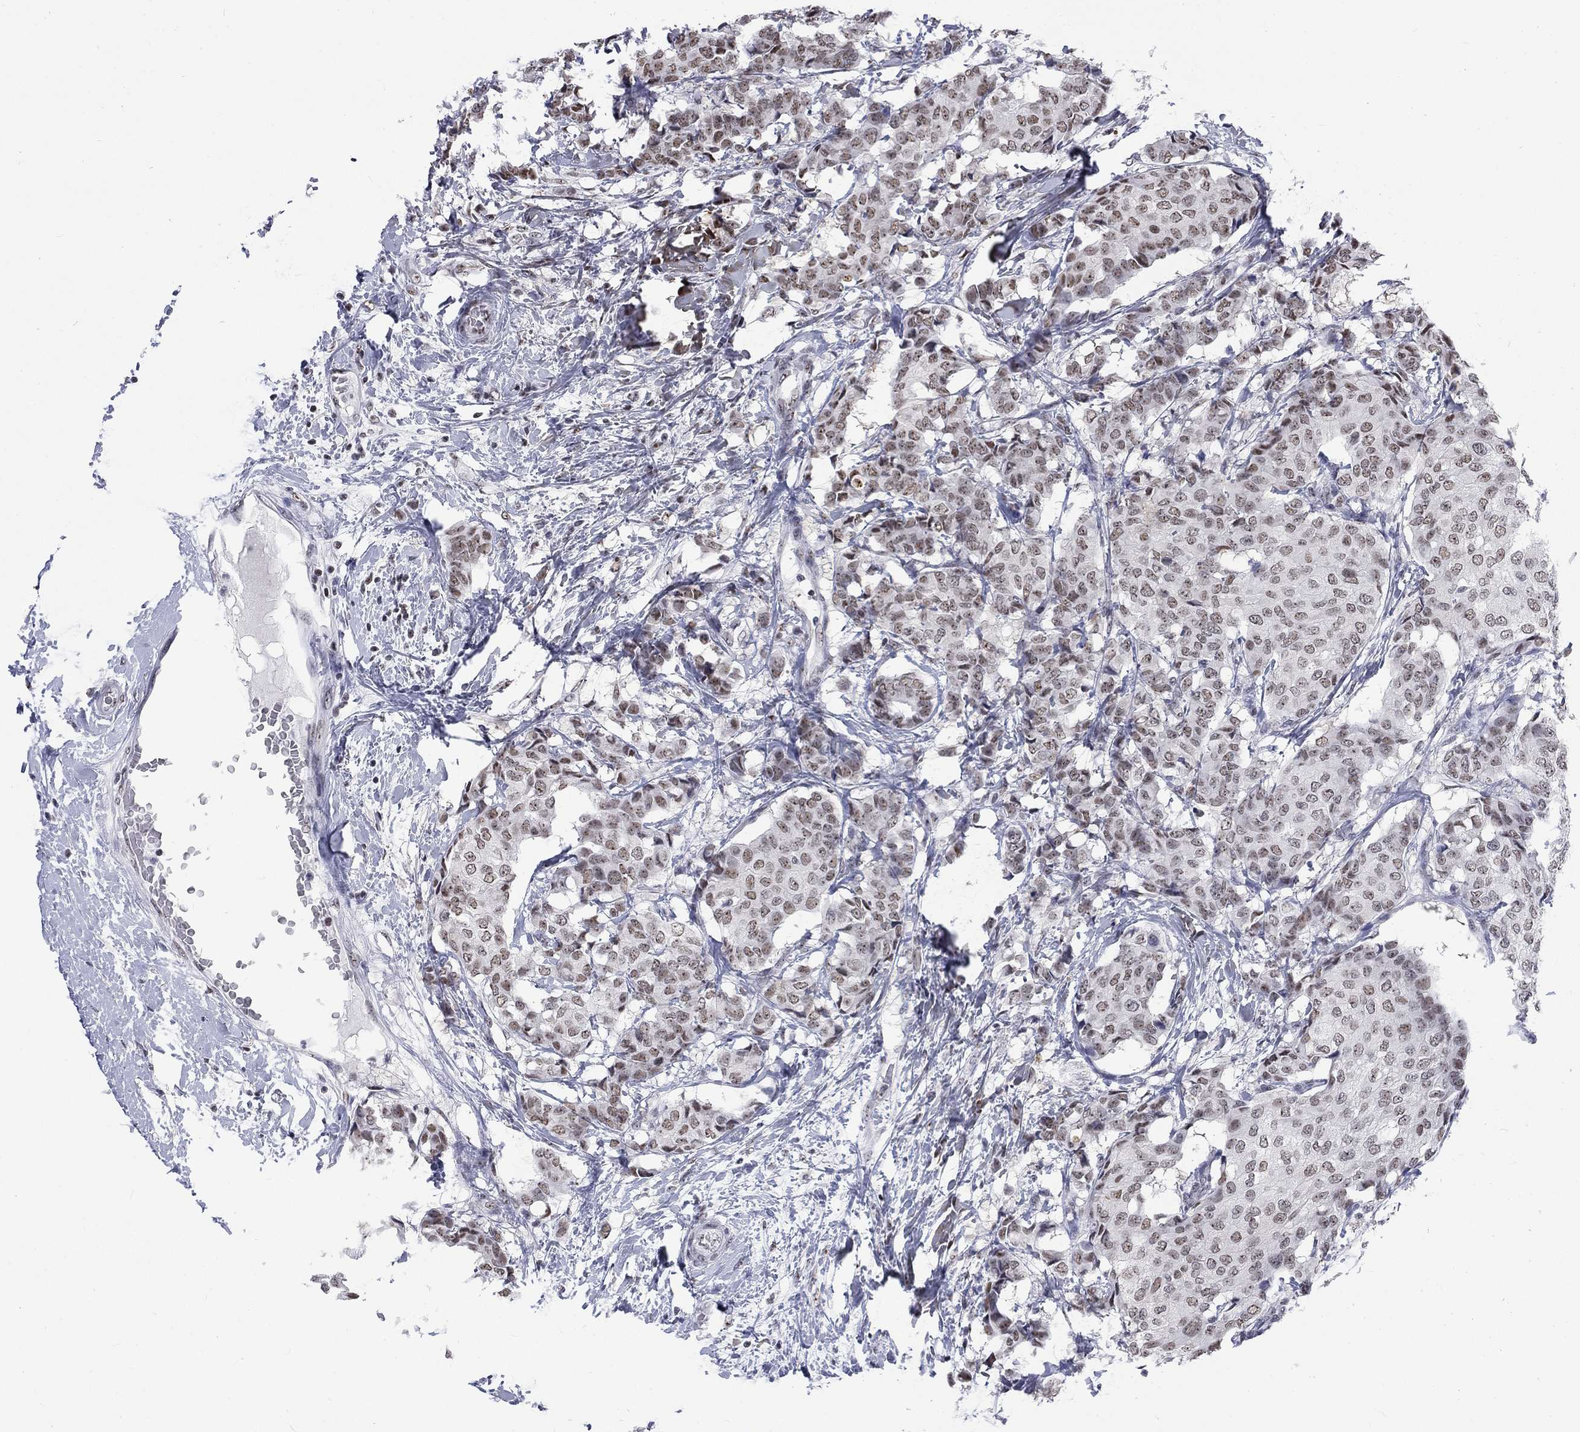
{"staining": {"intensity": "moderate", "quantity": "25%-75%", "location": "nuclear"}, "tissue": "breast cancer", "cell_type": "Tumor cells", "image_type": "cancer", "snomed": [{"axis": "morphology", "description": "Duct carcinoma"}, {"axis": "topography", "description": "Breast"}], "caption": "A medium amount of moderate nuclear positivity is present in about 25%-75% of tumor cells in breast cancer tissue. (DAB (3,3'-diaminobenzidine) IHC with brightfield microscopy, high magnification).", "gene": "CSRNP3", "patient": {"sex": "female", "age": 75}}